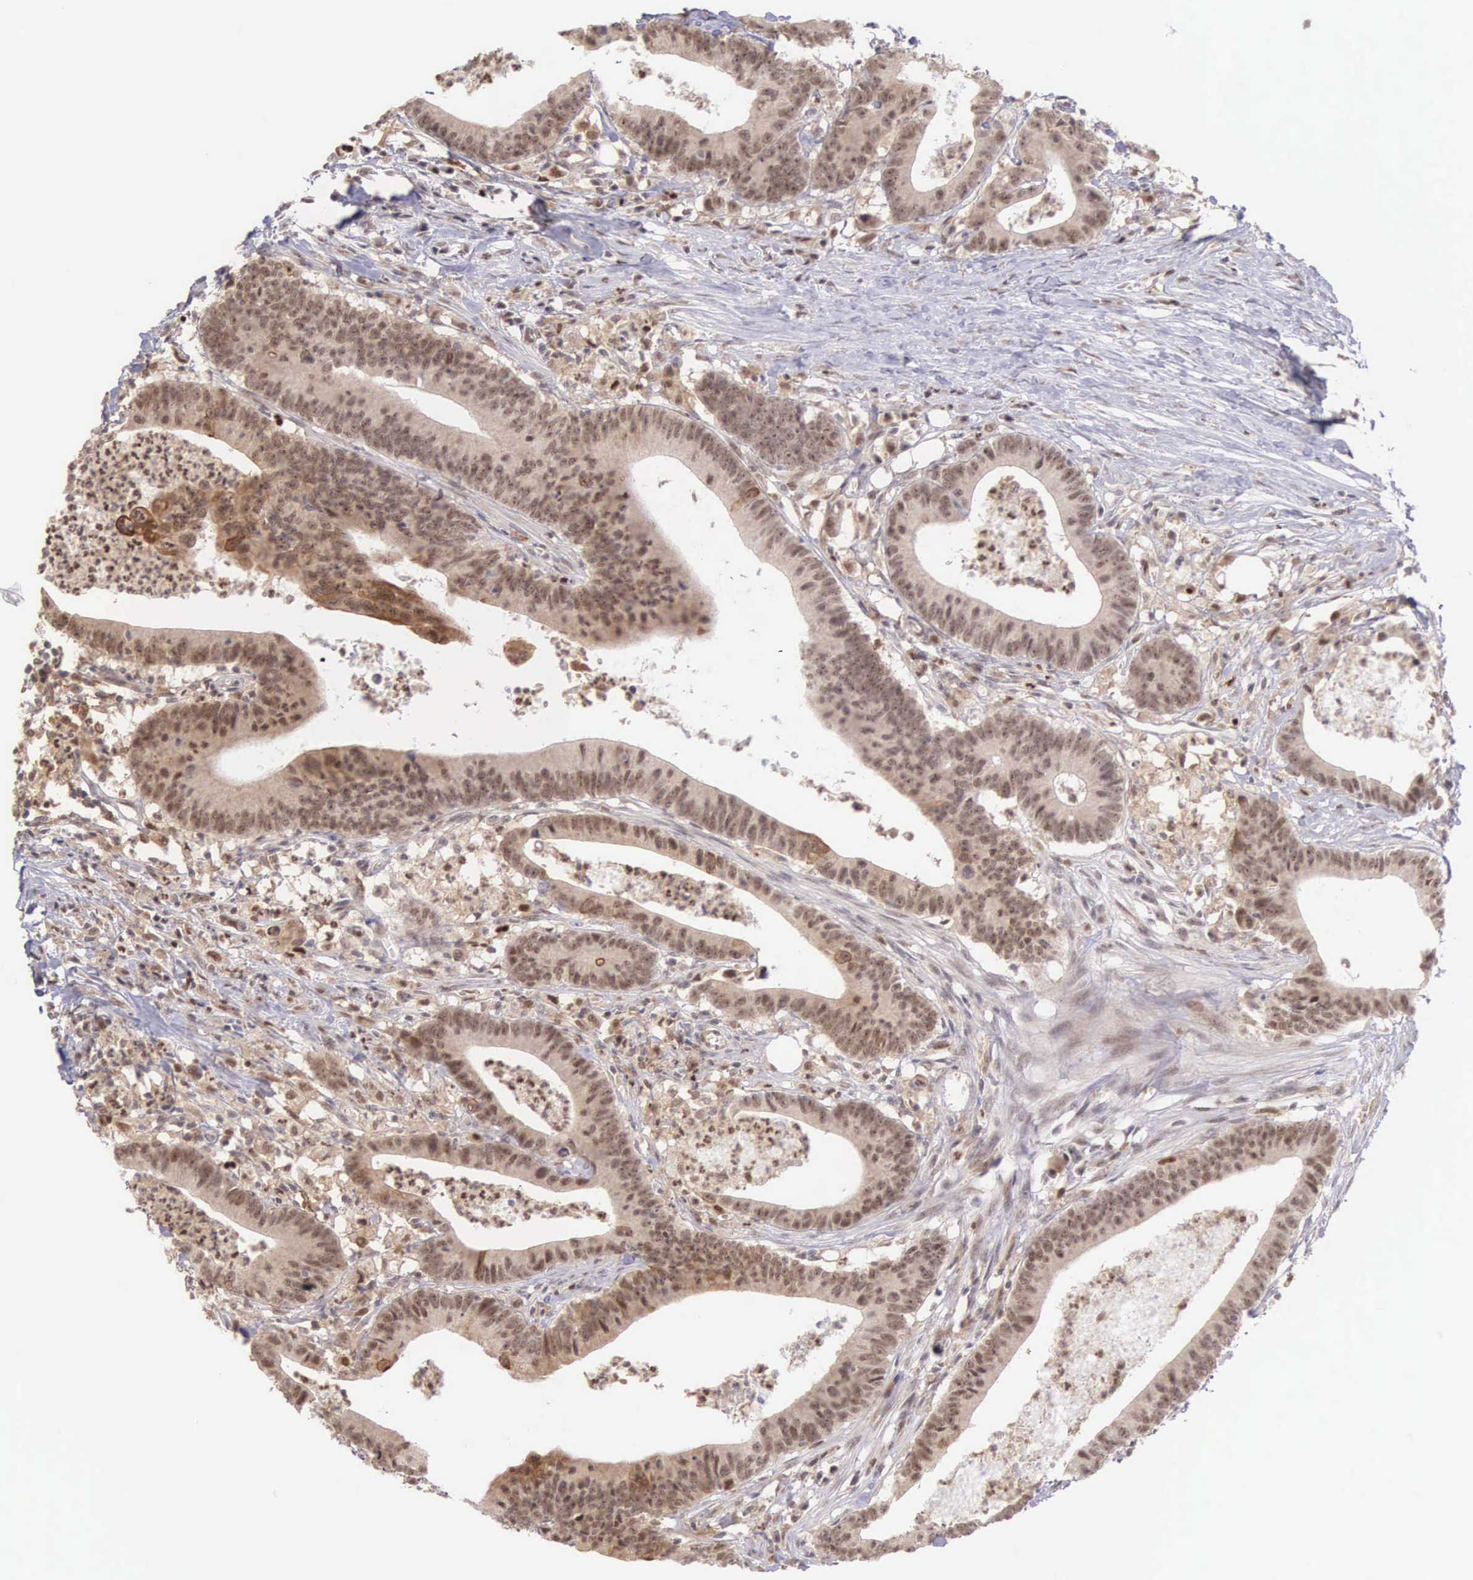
{"staining": {"intensity": "weak", "quantity": ">75%", "location": "cytoplasmic/membranous,nuclear"}, "tissue": "colorectal cancer", "cell_type": "Tumor cells", "image_type": "cancer", "snomed": [{"axis": "morphology", "description": "Adenocarcinoma, NOS"}, {"axis": "topography", "description": "Colon"}], "caption": "Tumor cells exhibit weak cytoplasmic/membranous and nuclear staining in about >75% of cells in colorectal adenocarcinoma.", "gene": "GRK3", "patient": {"sex": "male", "age": 55}}